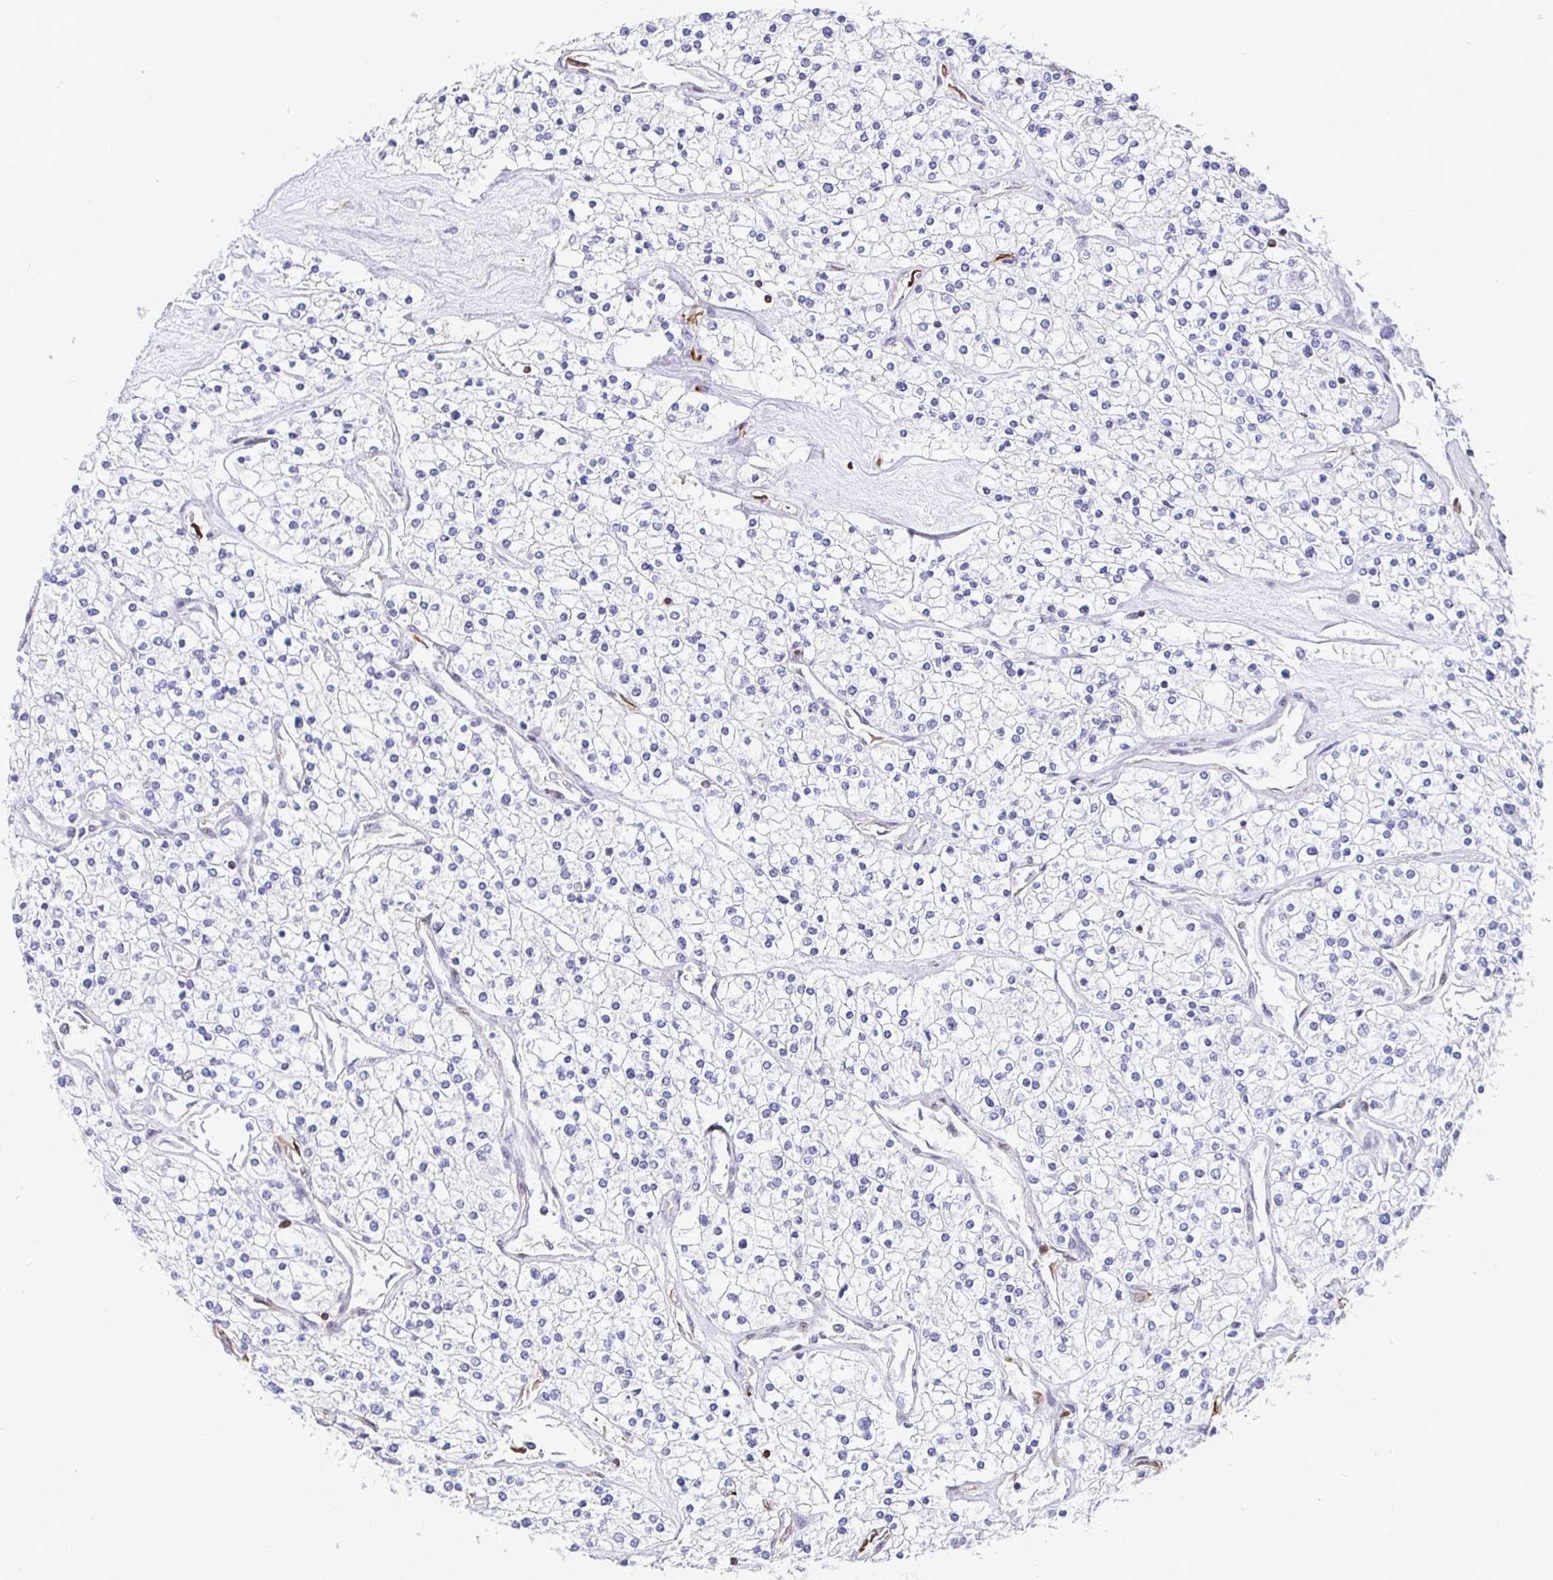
{"staining": {"intensity": "negative", "quantity": "none", "location": "none"}, "tissue": "renal cancer", "cell_type": "Tumor cells", "image_type": "cancer", "snomed": [{"axis": "morphology", "description": "Adenocarcinoma, NOS"}, {"axis": "topography", "description": "Kidney"}], "caption": "A high-resolution image shows immunohistochemistry (IHC) staining of adenocarcinoma (renal), which exhibits no significant staining in tumor cells.", "gene": "TP53I11", "patient": {"sex": "male", "age": 80}}